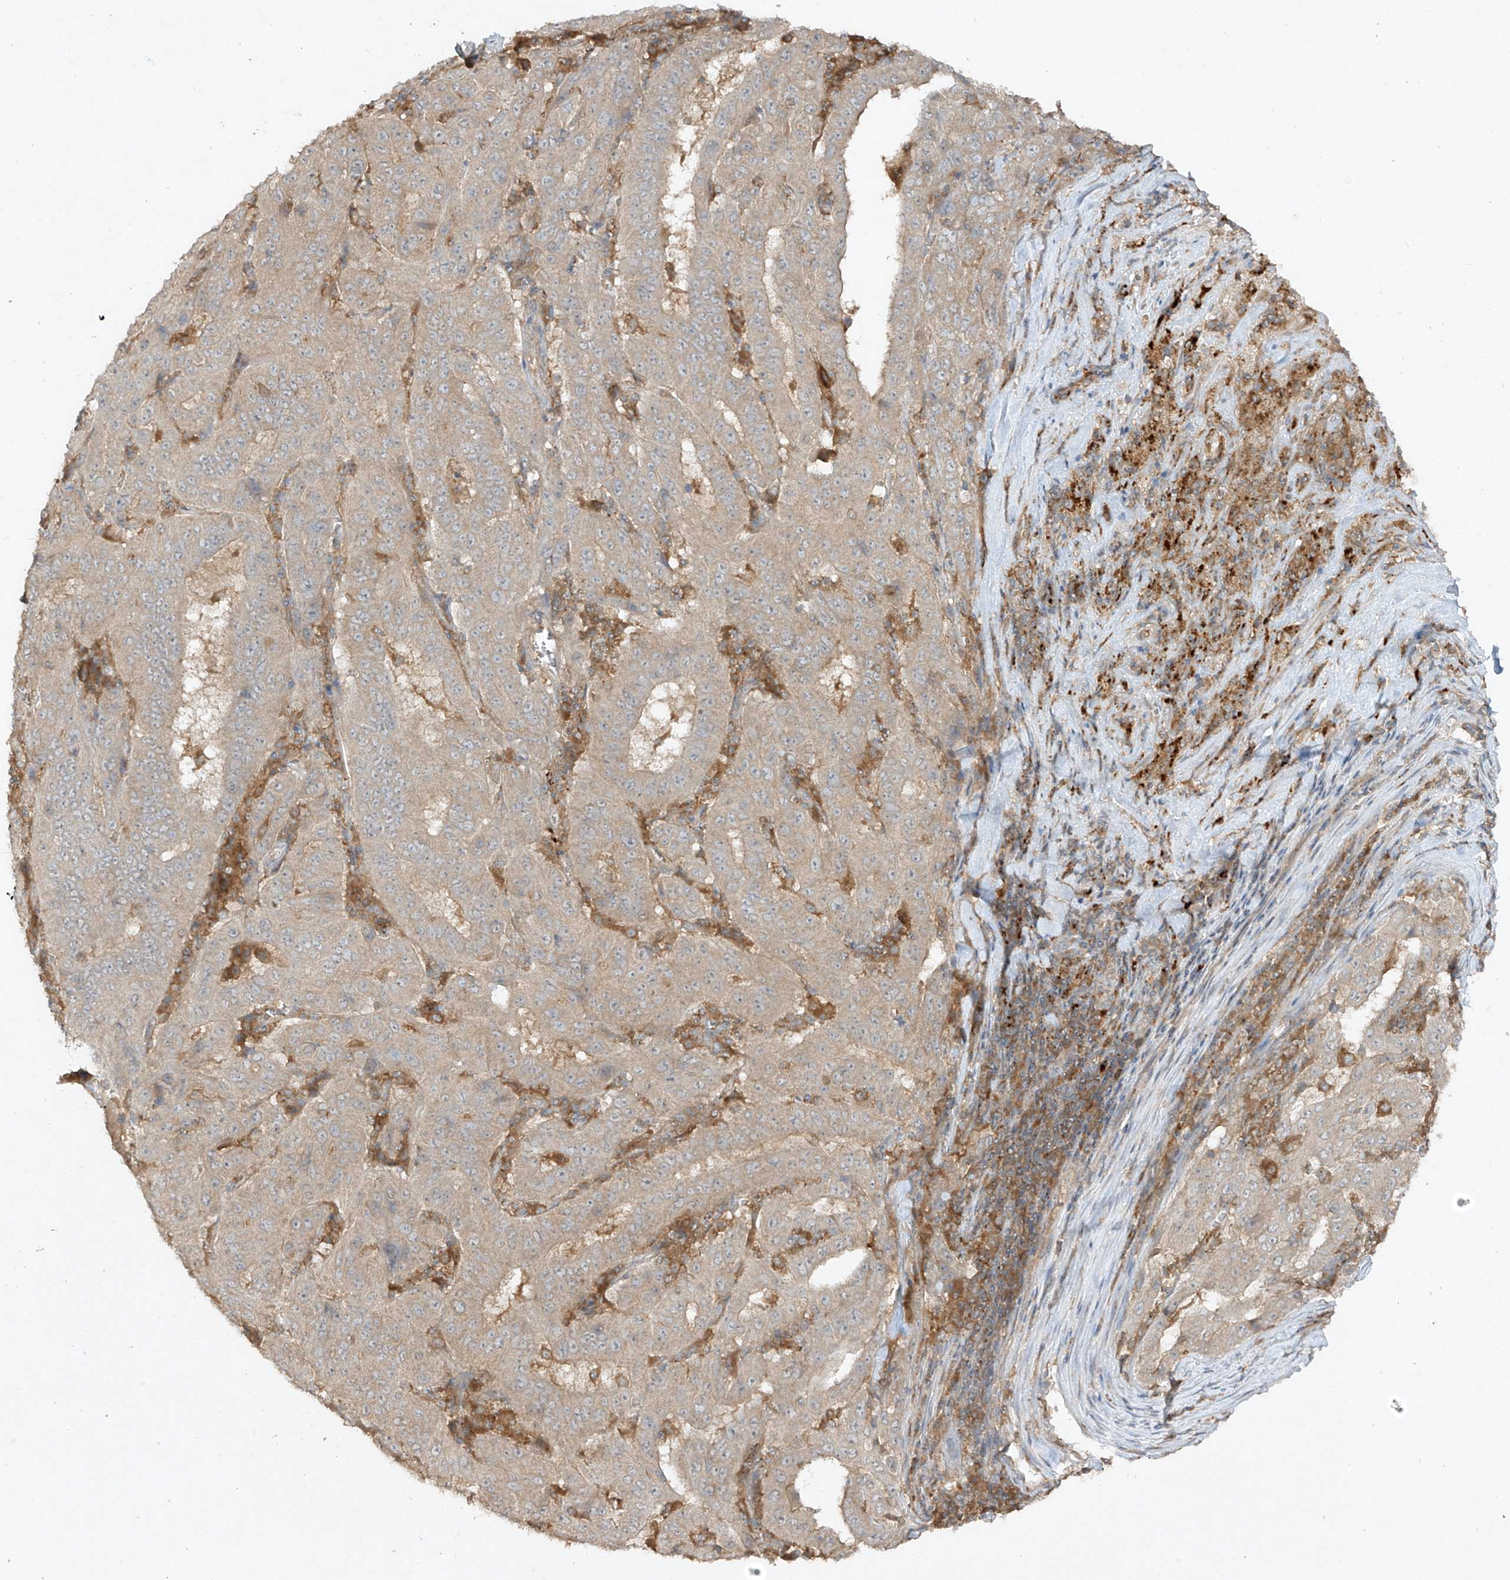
{"staining": {"intensity": "weak", "quantity": ">75%", "location": "cytoplasmic/membranous"}, "tissue": "pancreatic cancer", "cell_type": "Tumor cells", "image_type": "cancer", "snomed": [{"axis": "morphology", "description": "Adenocarcinoma, NOS"}, {"axis": "topography", "description": "Pancreas"}], "caption": "Immunohistochemical staining of pancreatic cancer reveals low levels of weak cytoplasmic/membranous staining in about >75% of tumor cells.", "gene": "LDAH", "patient": {"sex": "male", "age": 63}}